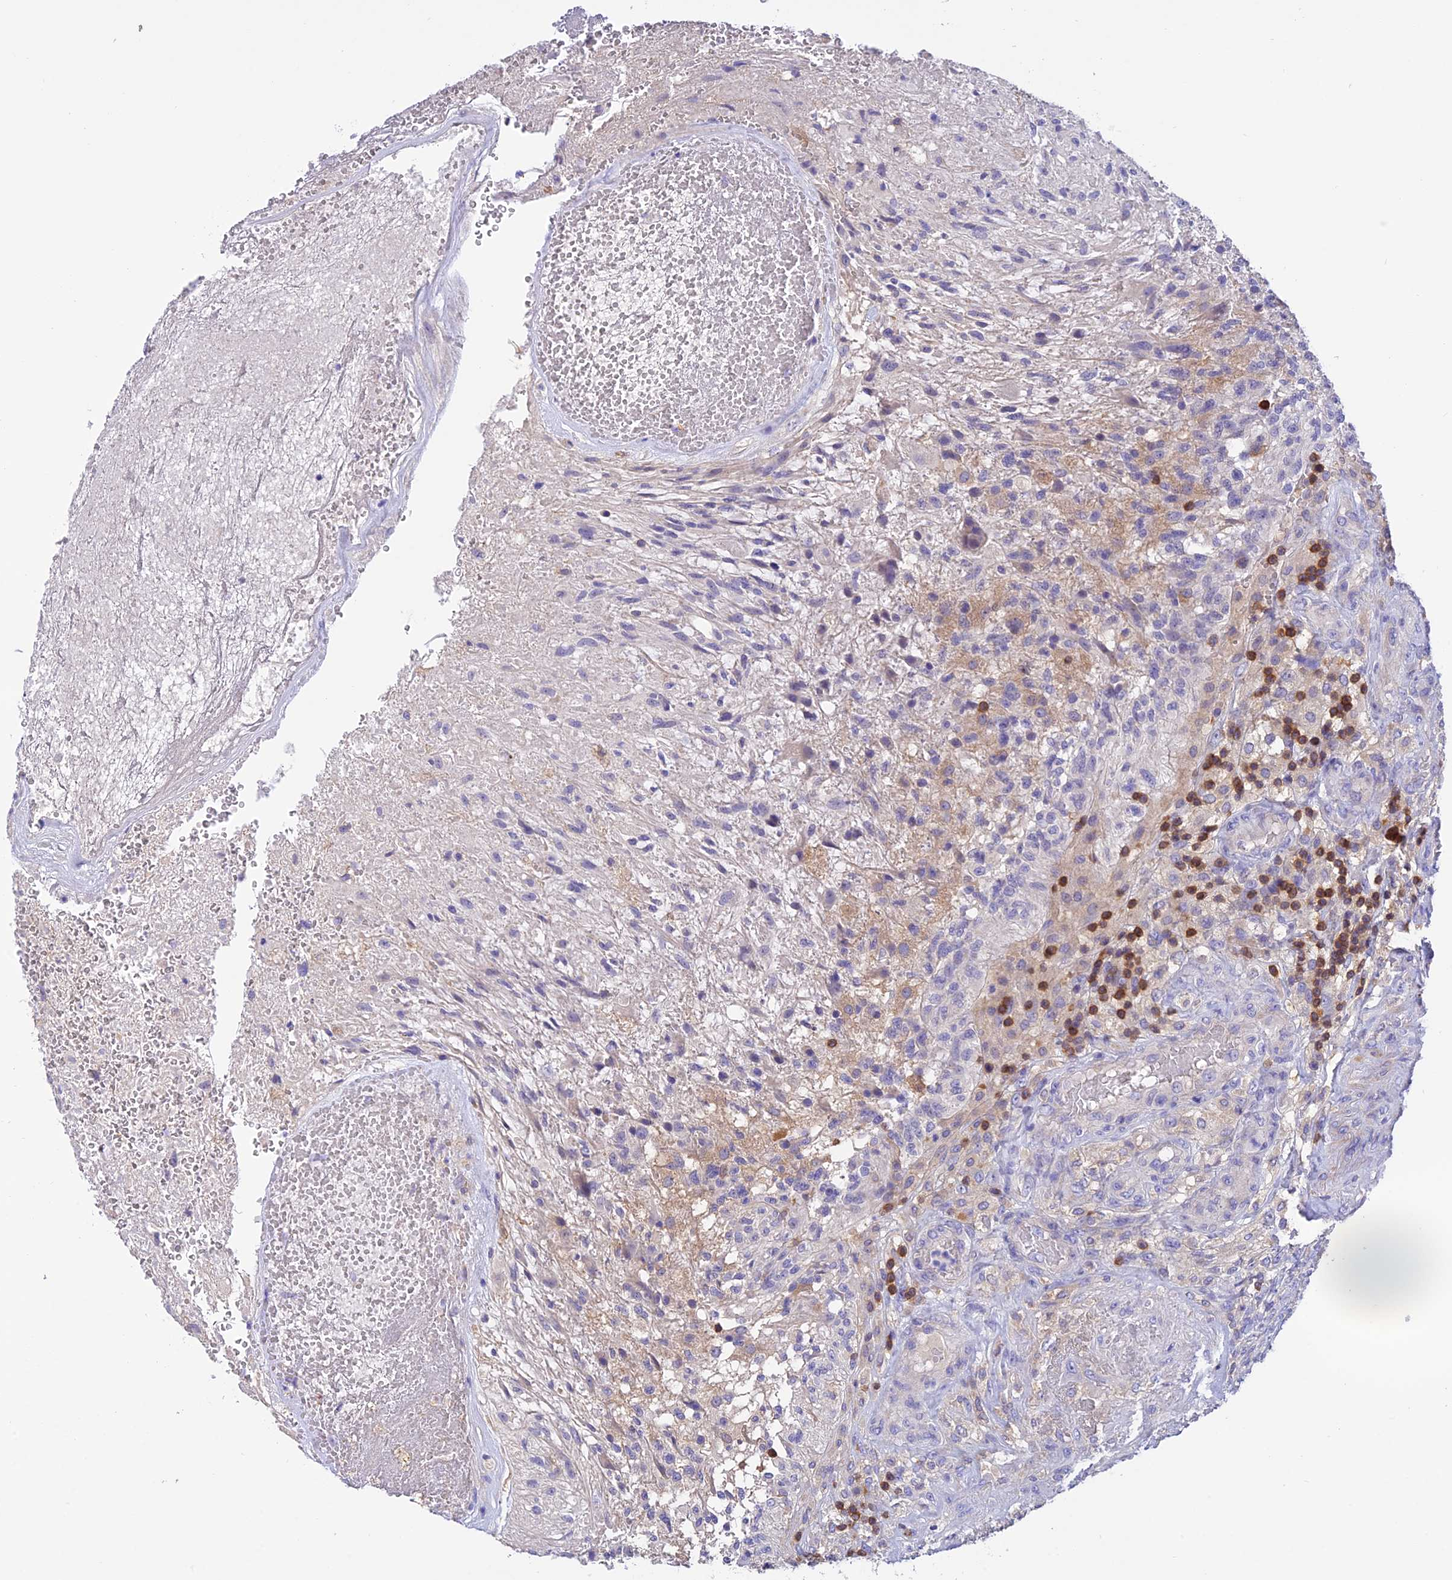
{"staining": {"intensity": "negative", "quantity": "none", "location": "none"}, "tissue": "glioma", "cell_type": "Tumor cells", "image_type": "cancer", "snomed": [{"axis": "morphology", "description": "Glioma, malignant, High grade"}, {"axis": "topography", "description": "Brain"}], "caption": "Immunohistochemistry image of neoplastic tissue: glioma stained with DAB reveals no significant protein expression in tumor cells.", "gene": "LPXN", "patient": {"sex": "male", "age": 56}}